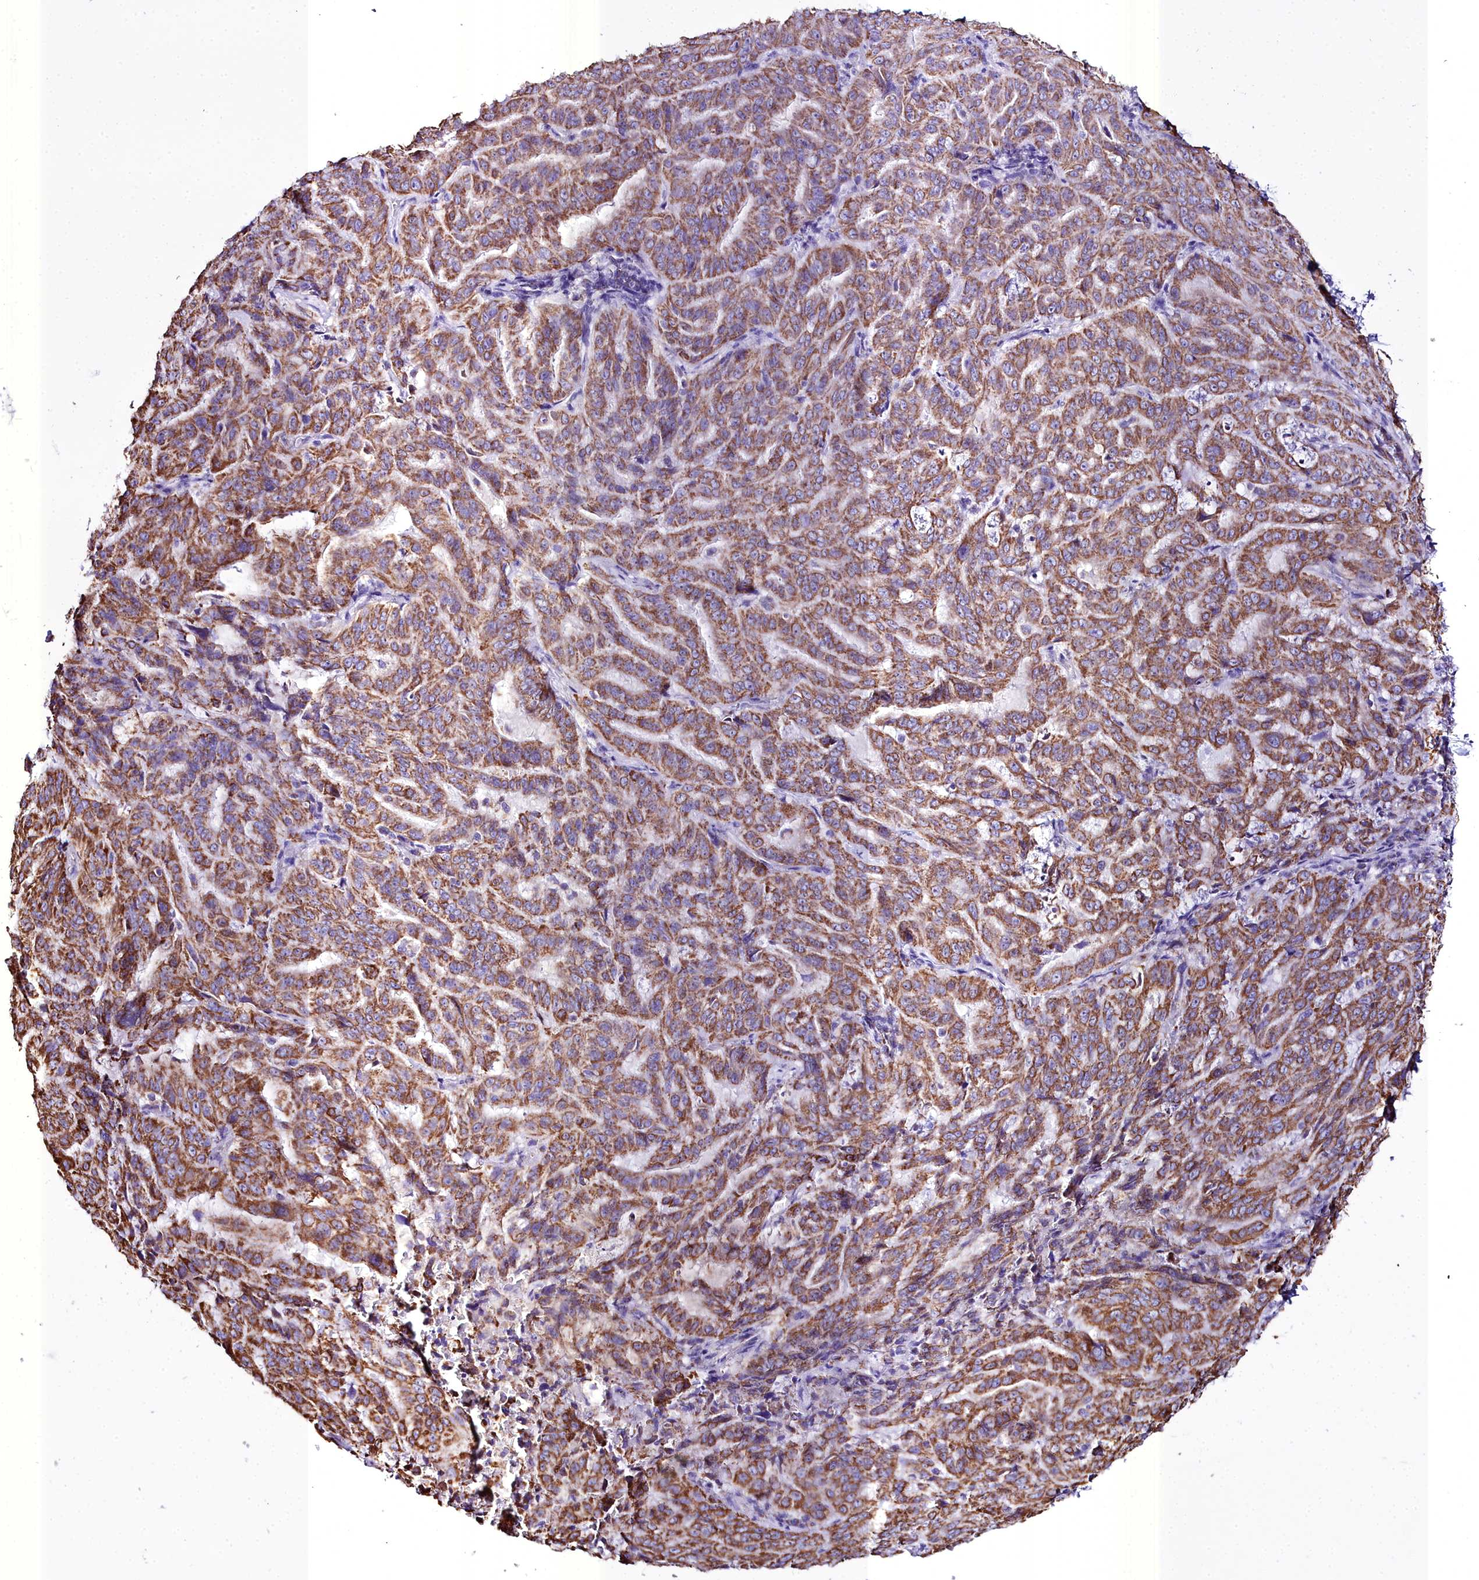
{"staining": {"intensity": "moderate", "quantity": ">75%", "location": "cytoplasmic/membranous"}, "tissue": "pancreatic cancer", "cell_type": "Tumor cells", "image_type": "cancer", "snomed": [{"axis": "morphology", "description": "Adenocarcinoma, NOS"}, {"axis": "topography", "description": "Pancreas"}], "caption": "A high-resolution micrograph shows immunohistochemistry (IHC) staining of adenocarcinoma (pancreatic), which exhibits moderate cytoplasmic/membranous staining in approximately >75% of tumor cells. The protein of interest is stained brown, and the nuclei are stained in blue (DAB IHC with brightfield microscopy, high magnification).", "gene": "WDFY3", "patient": {"sex": "male", "age": 63}}